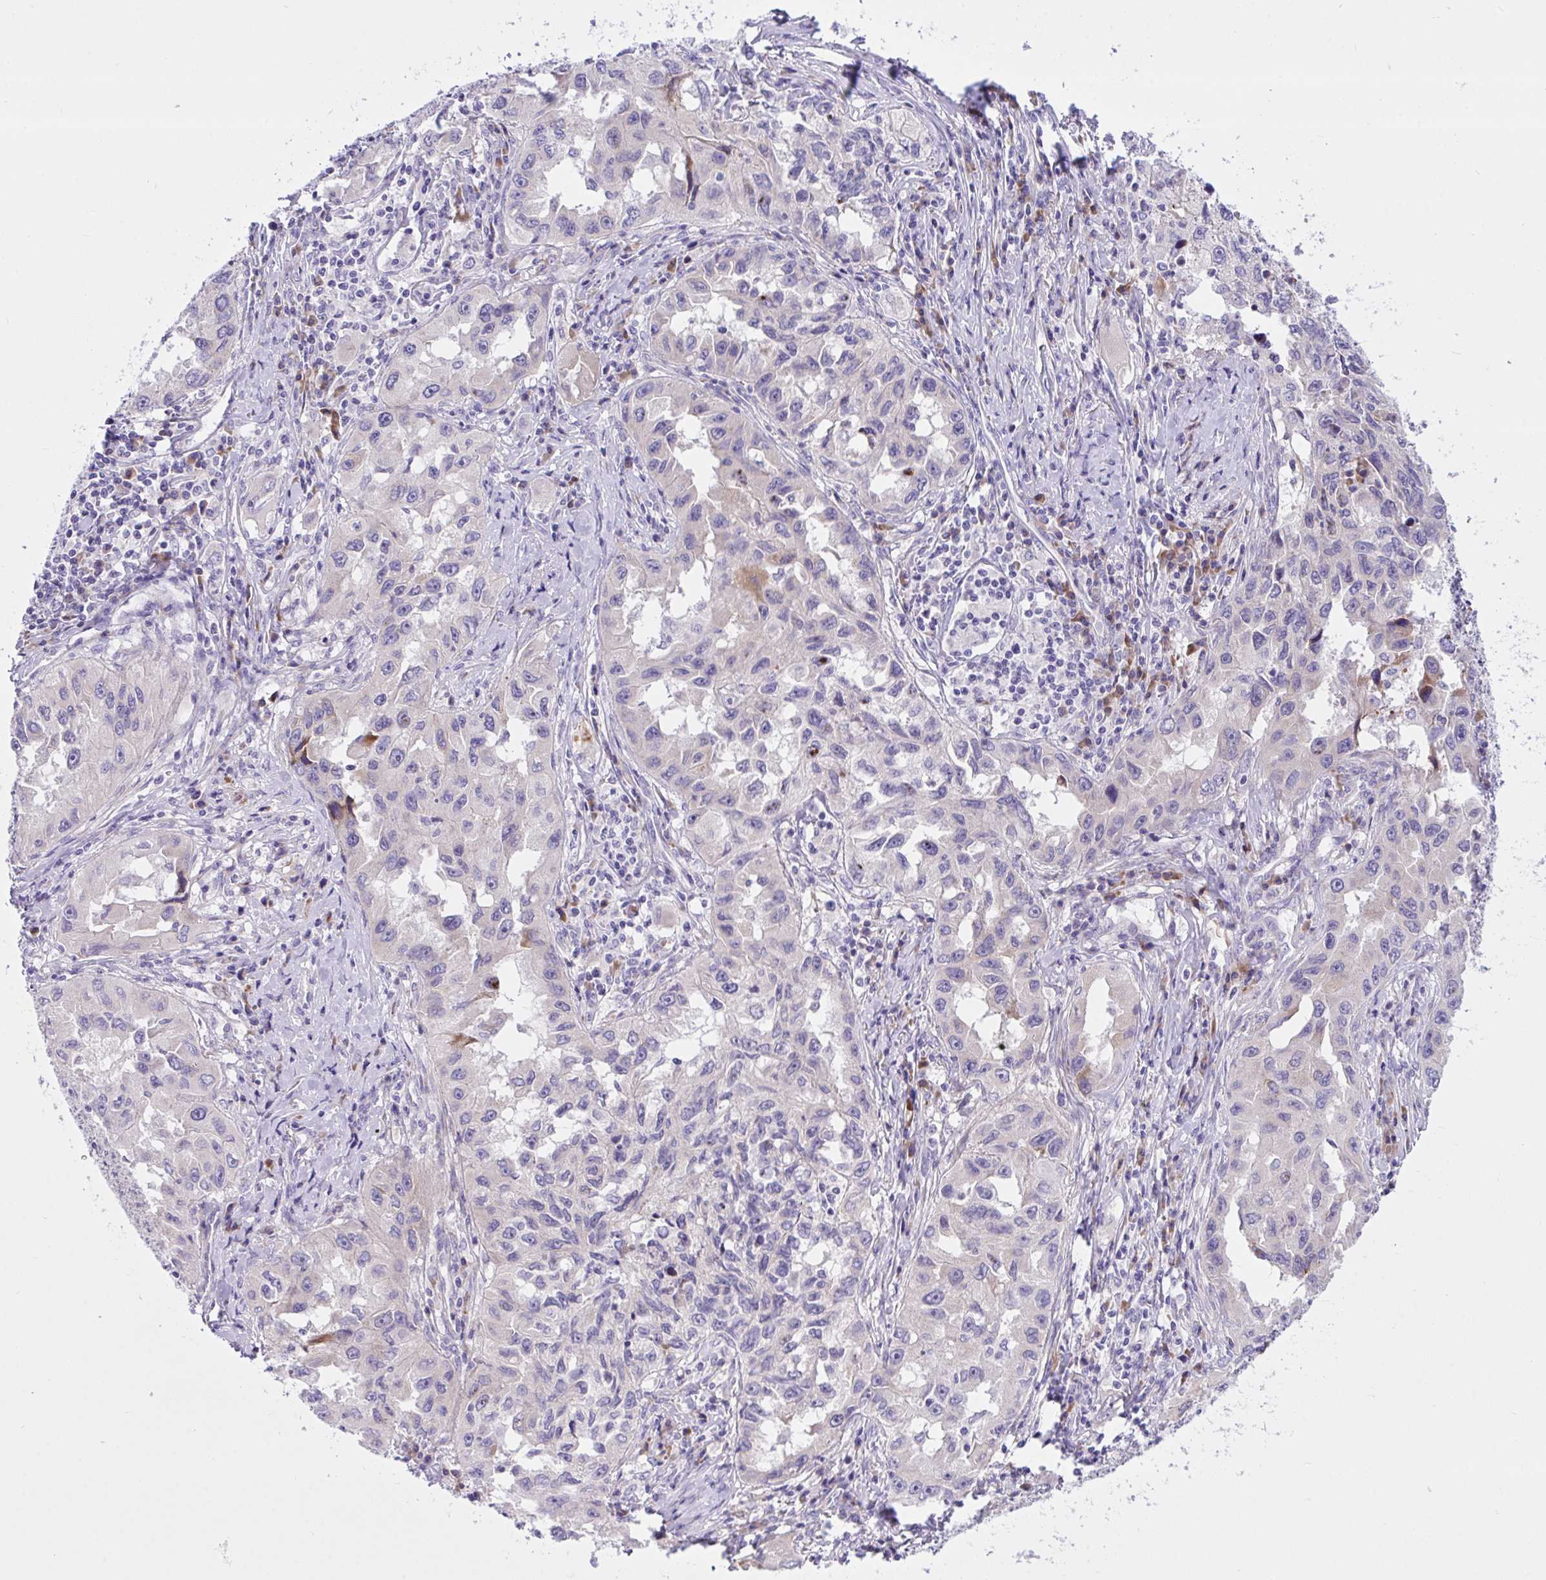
{"staining": {"intensity": "negative", "quantity": "none", "location": "none"}, "tissue": "lung cancer", "cell_type": "Tumor cells", "image_type": "cancer", "snomed": [{"axis": "morphology", "description": "Adenocarcinoma, NOS"}, {"axis": "topography", "description": "Lung"}], "caption": "This is an immunohistochemistry image of human adenocarcinoma (lung). There is no positivity in tumor cells.", "gene": "FAM86B1", "patient": {"sex": "female", "age": 73}}